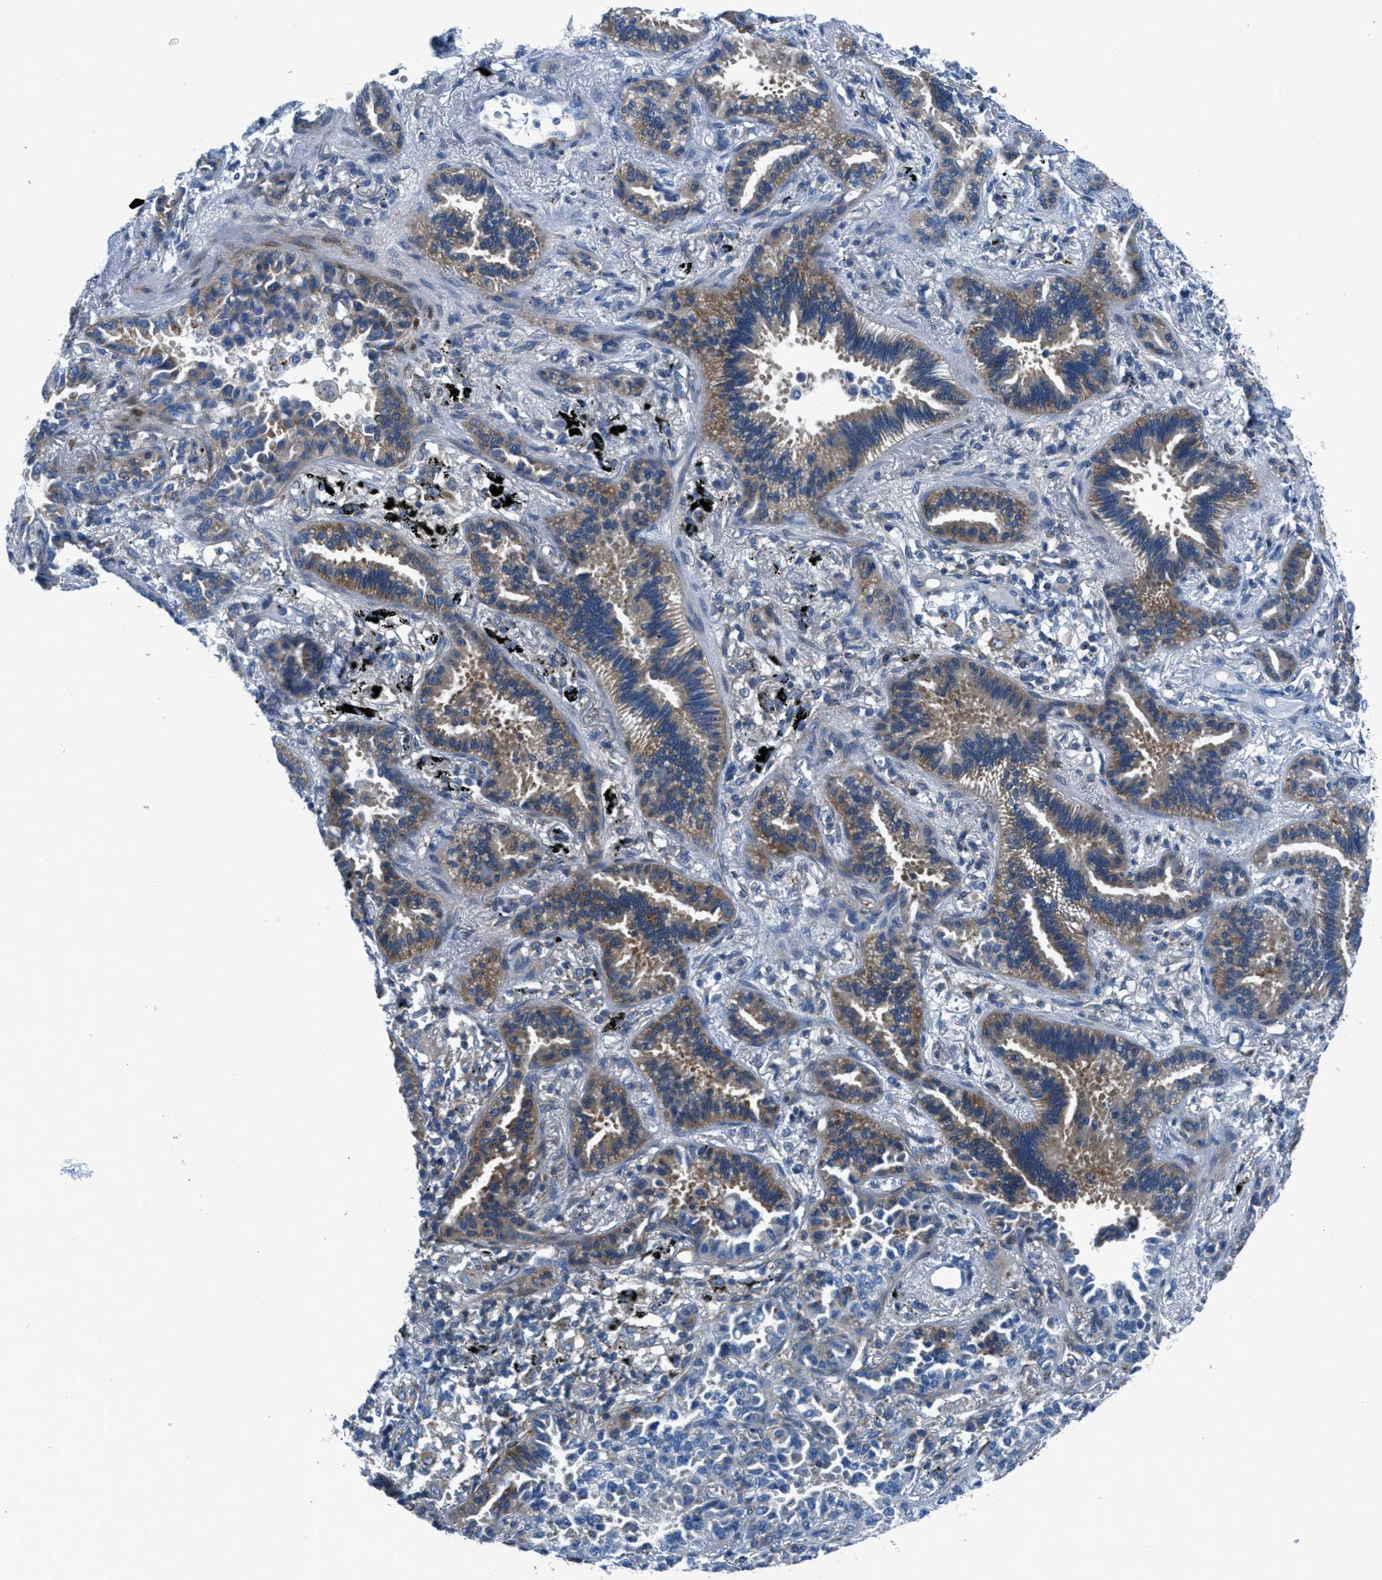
{"staining": {"intensity": "moderate", "quantity": "25%-75%", "location": "cytoplasmic/membranous"}, "tissue": "lung cancer", "cell_type": "Tumor cells", "image_type": "cancer", "snomed": [{"axis": "morphology", "description": "Adenocarcinoma, NOS"}, {"axis": "topography", "description": "Lung"}], "caption": "Immunohistochemistry (IHC) of human lung adenocarcinoma demonstrates medium levels of moderate cytoplasmic/membranous expression in approximately 25%-75% of tumor cells. Immunohistochemistry stains the protein of interest in brown and the nuclei are stained blue.", "gene": "MAPRE2", "patient": {"sex": "male", "age": 59}}